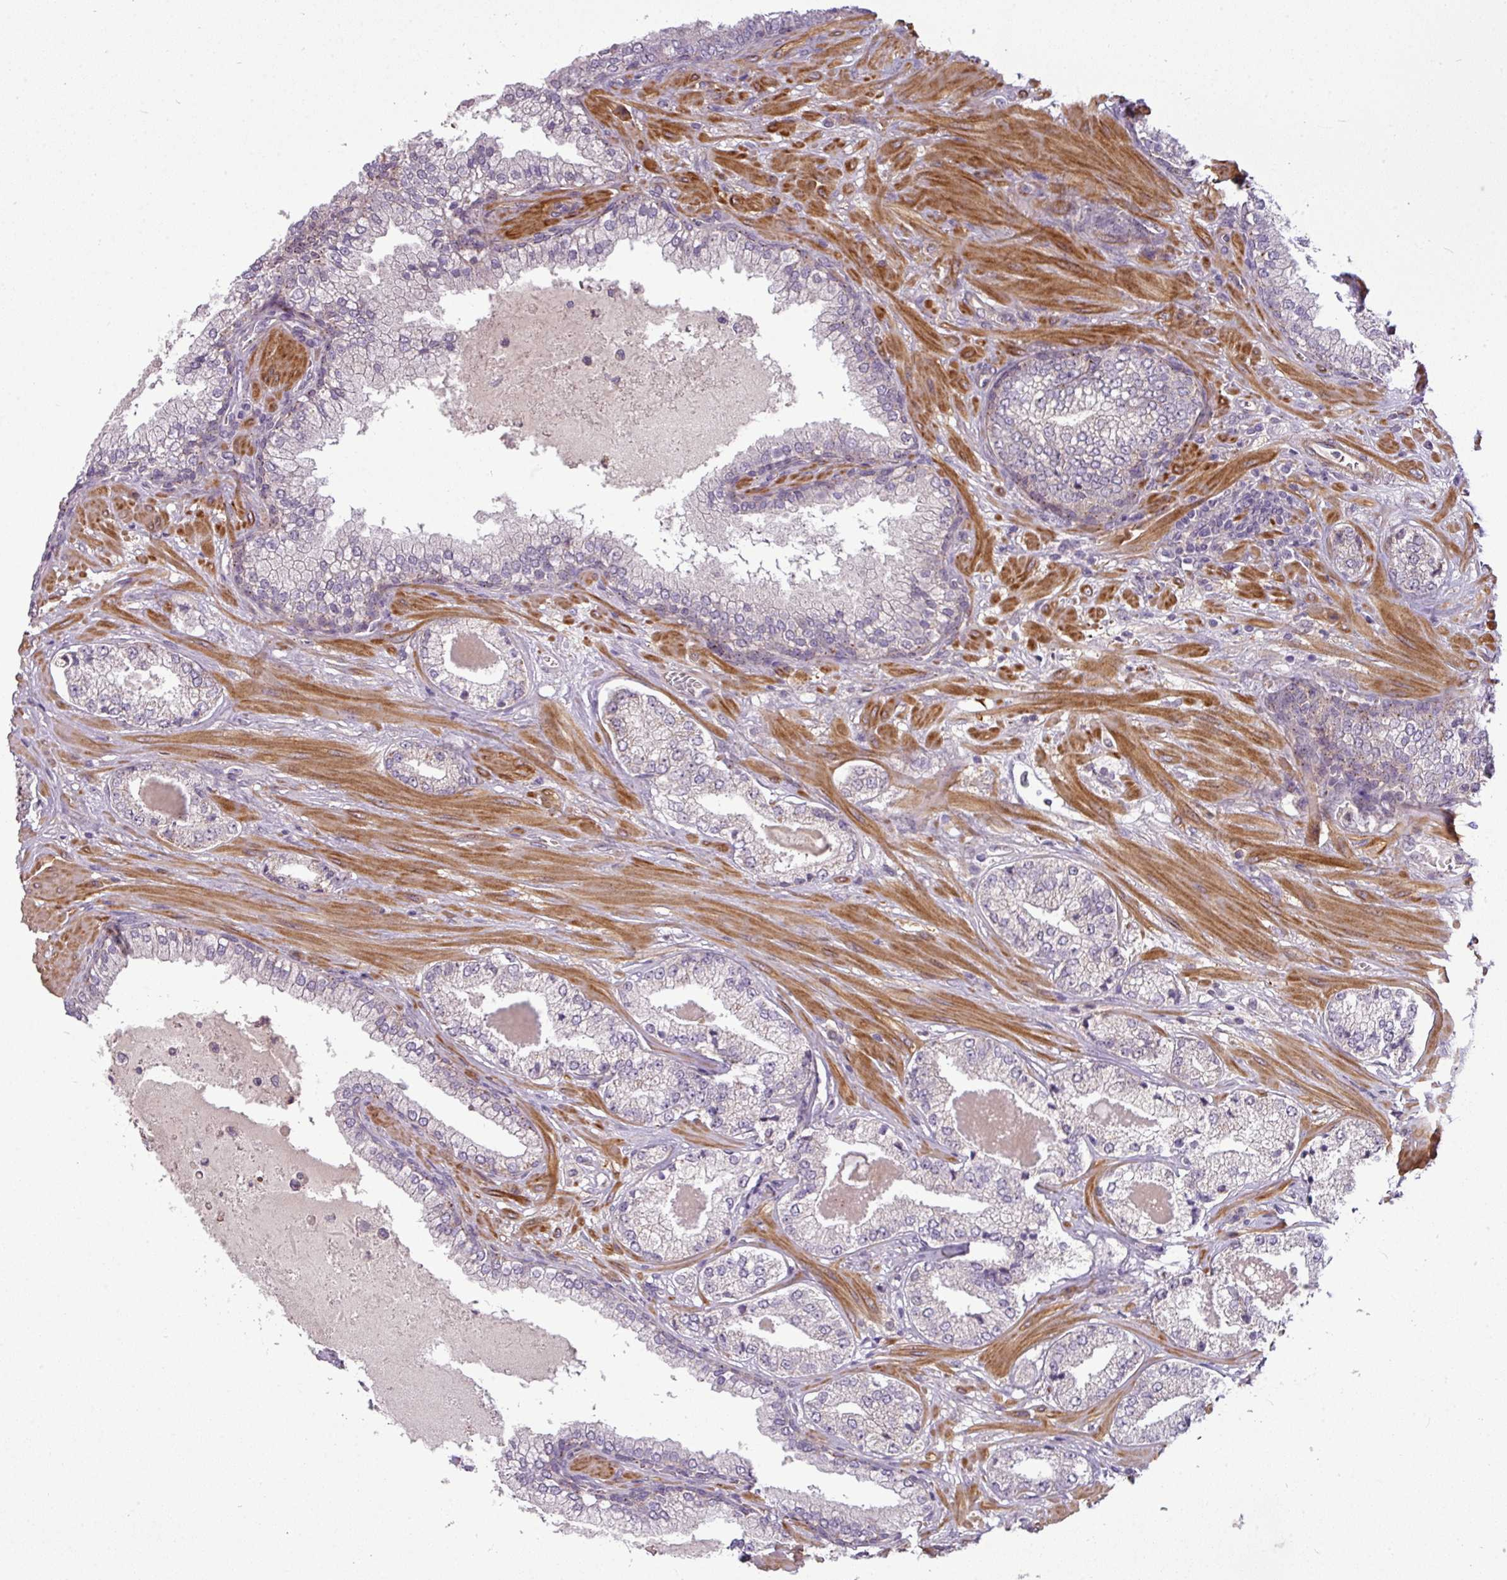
{"staining": {"intensity": "negative", "quantity": "none", "location": "none"}, "tissue": "prostate cancer", "cell_type": "Tumor cells", "image_type": "cancer", "snomed": [{"axis": "morphology", "description": "Adenocarcinoma, High grade"}, {"axis": "topography", "description": "Prostate"}], "caption": "The image displays no significant staining in tumor cells of prostate cancer.", "gene": "ZNF35", "patient": {"sex": "male", "age": 55}}